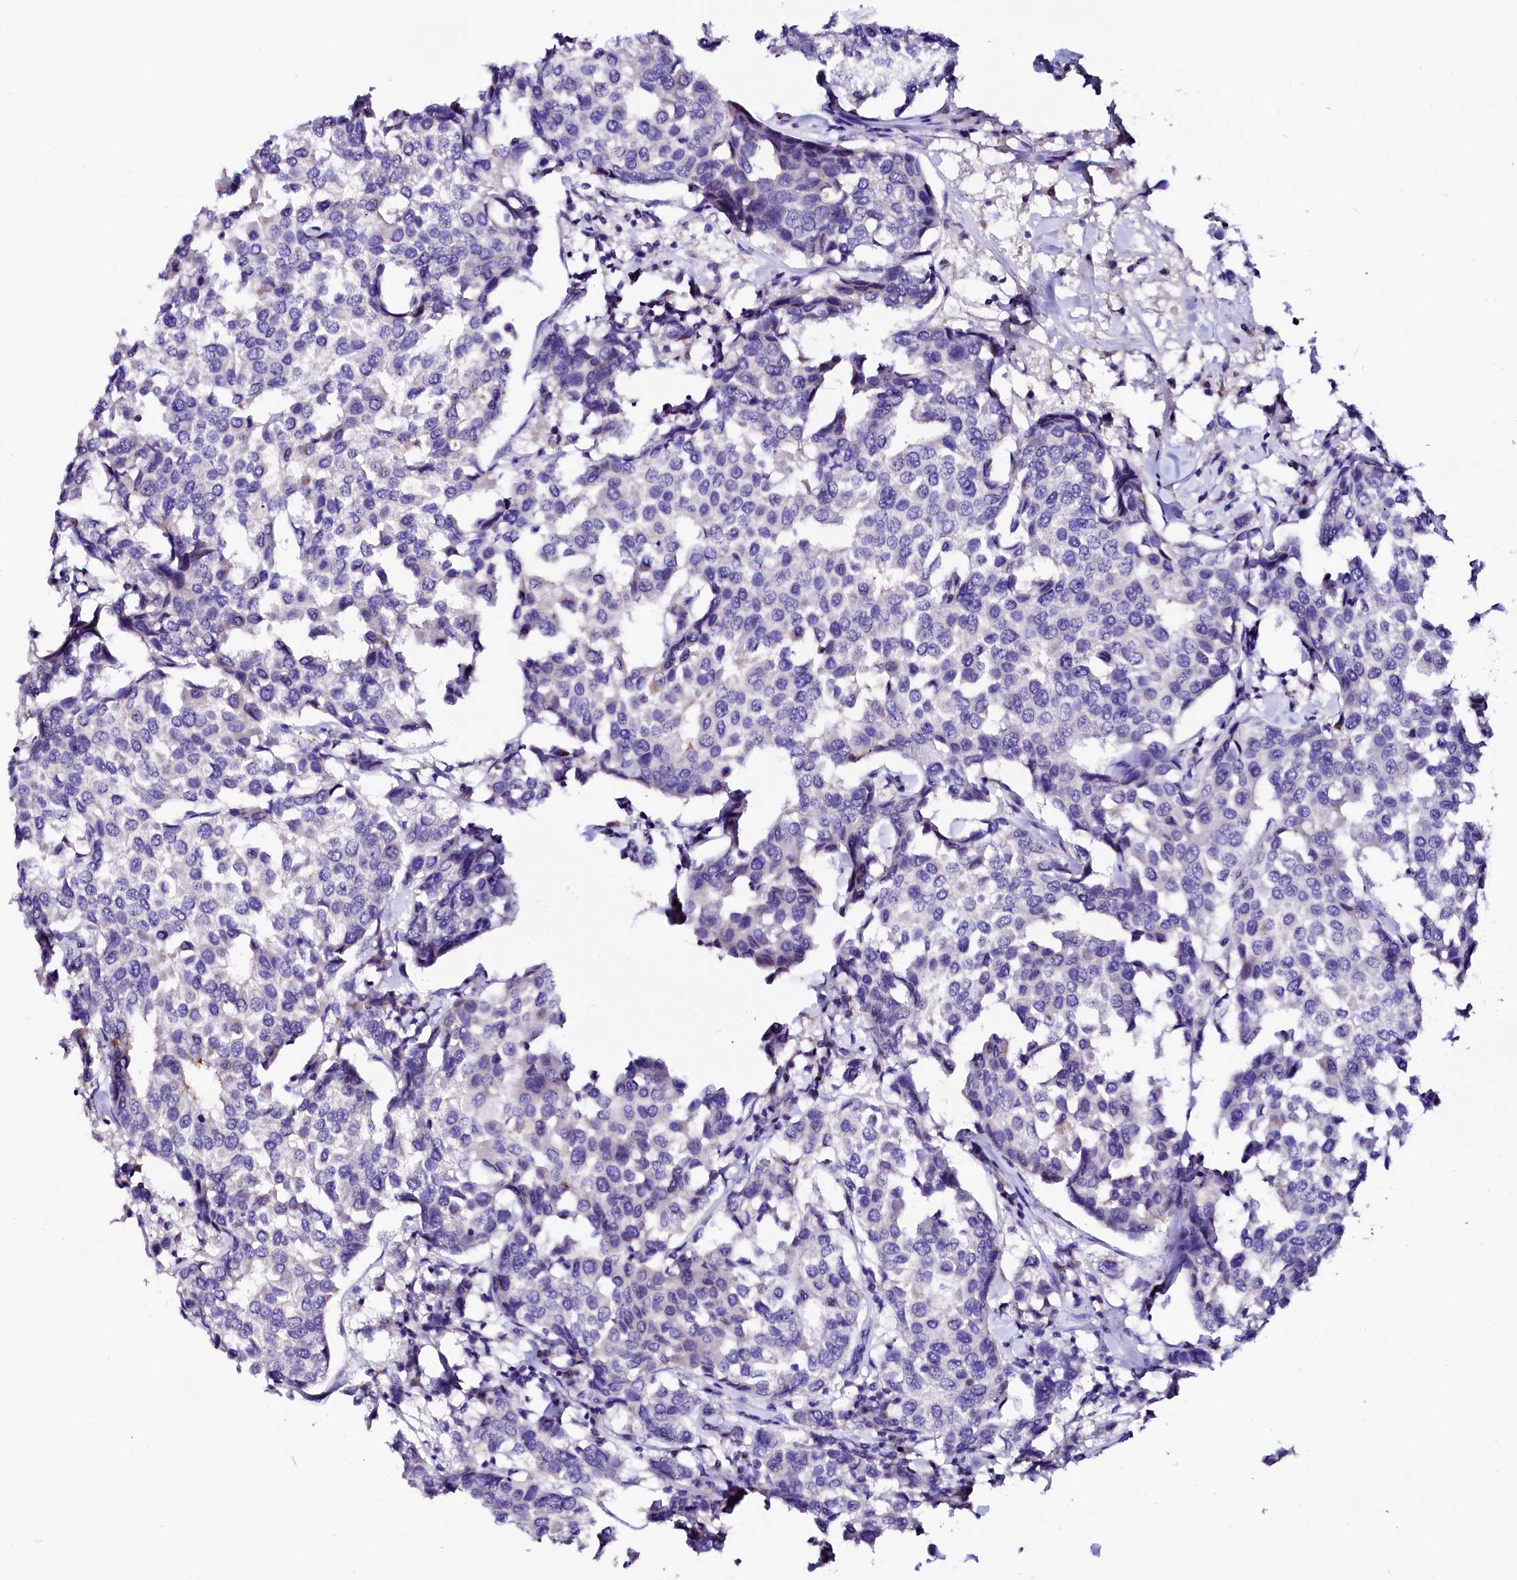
{"staining": {"intensity": "negative", "quantity": "none", "location": "none"}, "tissue": "breast cancer", "cell_type": "Tumor cells", "image_type": "cancer", "snomed": [{"axis": "morphology", "description": "Duct carcinoma"}, {"axis": "topography", "description": "Breast"}], "caption": "A histopathology image of breast intraductal carcinoma stained for a protein exhibits no brown staining in tumor cells.", "gene": "NALF1", "patient": {"sex": "female", "age": 55}}